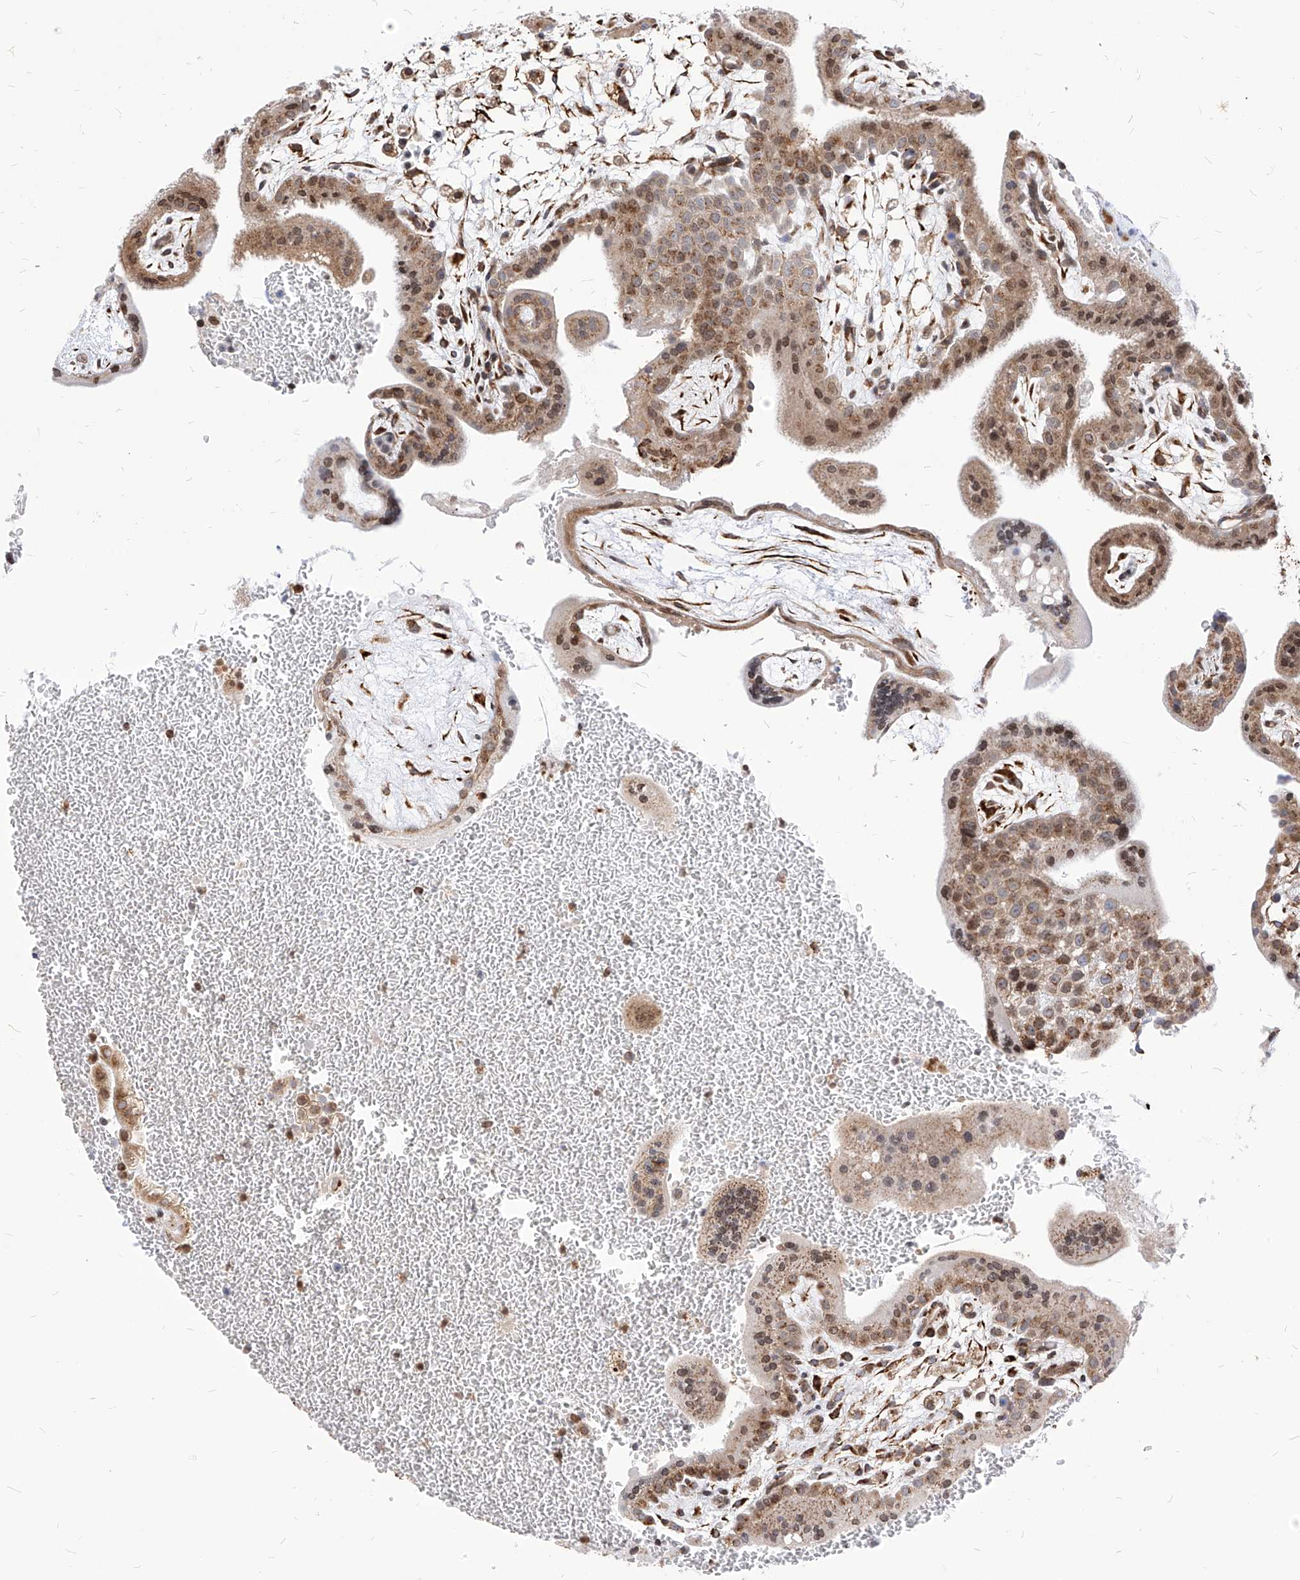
{"staining": {"intensity": "moderate", "quantity": "25%-75%", "location": "cytoplasmic/membranous,nuclear"}, "tissue": "placenta", "cell_type": "Trophoblastic cells", "image_type": "normal", "snomed": [{"axis": "morphology", "description": "Normal tissue, NOS"}, {"axis": "topography", "description": "Placenta"}], "caption": "This is a photomicrograph of immunohistochemistry staining of benign placenta, which shows moderate expression in the cytoplasmic/membranous,nuclear of trophoblastic cells.", "gene": "TTLL8", "patient": {"sex": "female", "age": 35}}